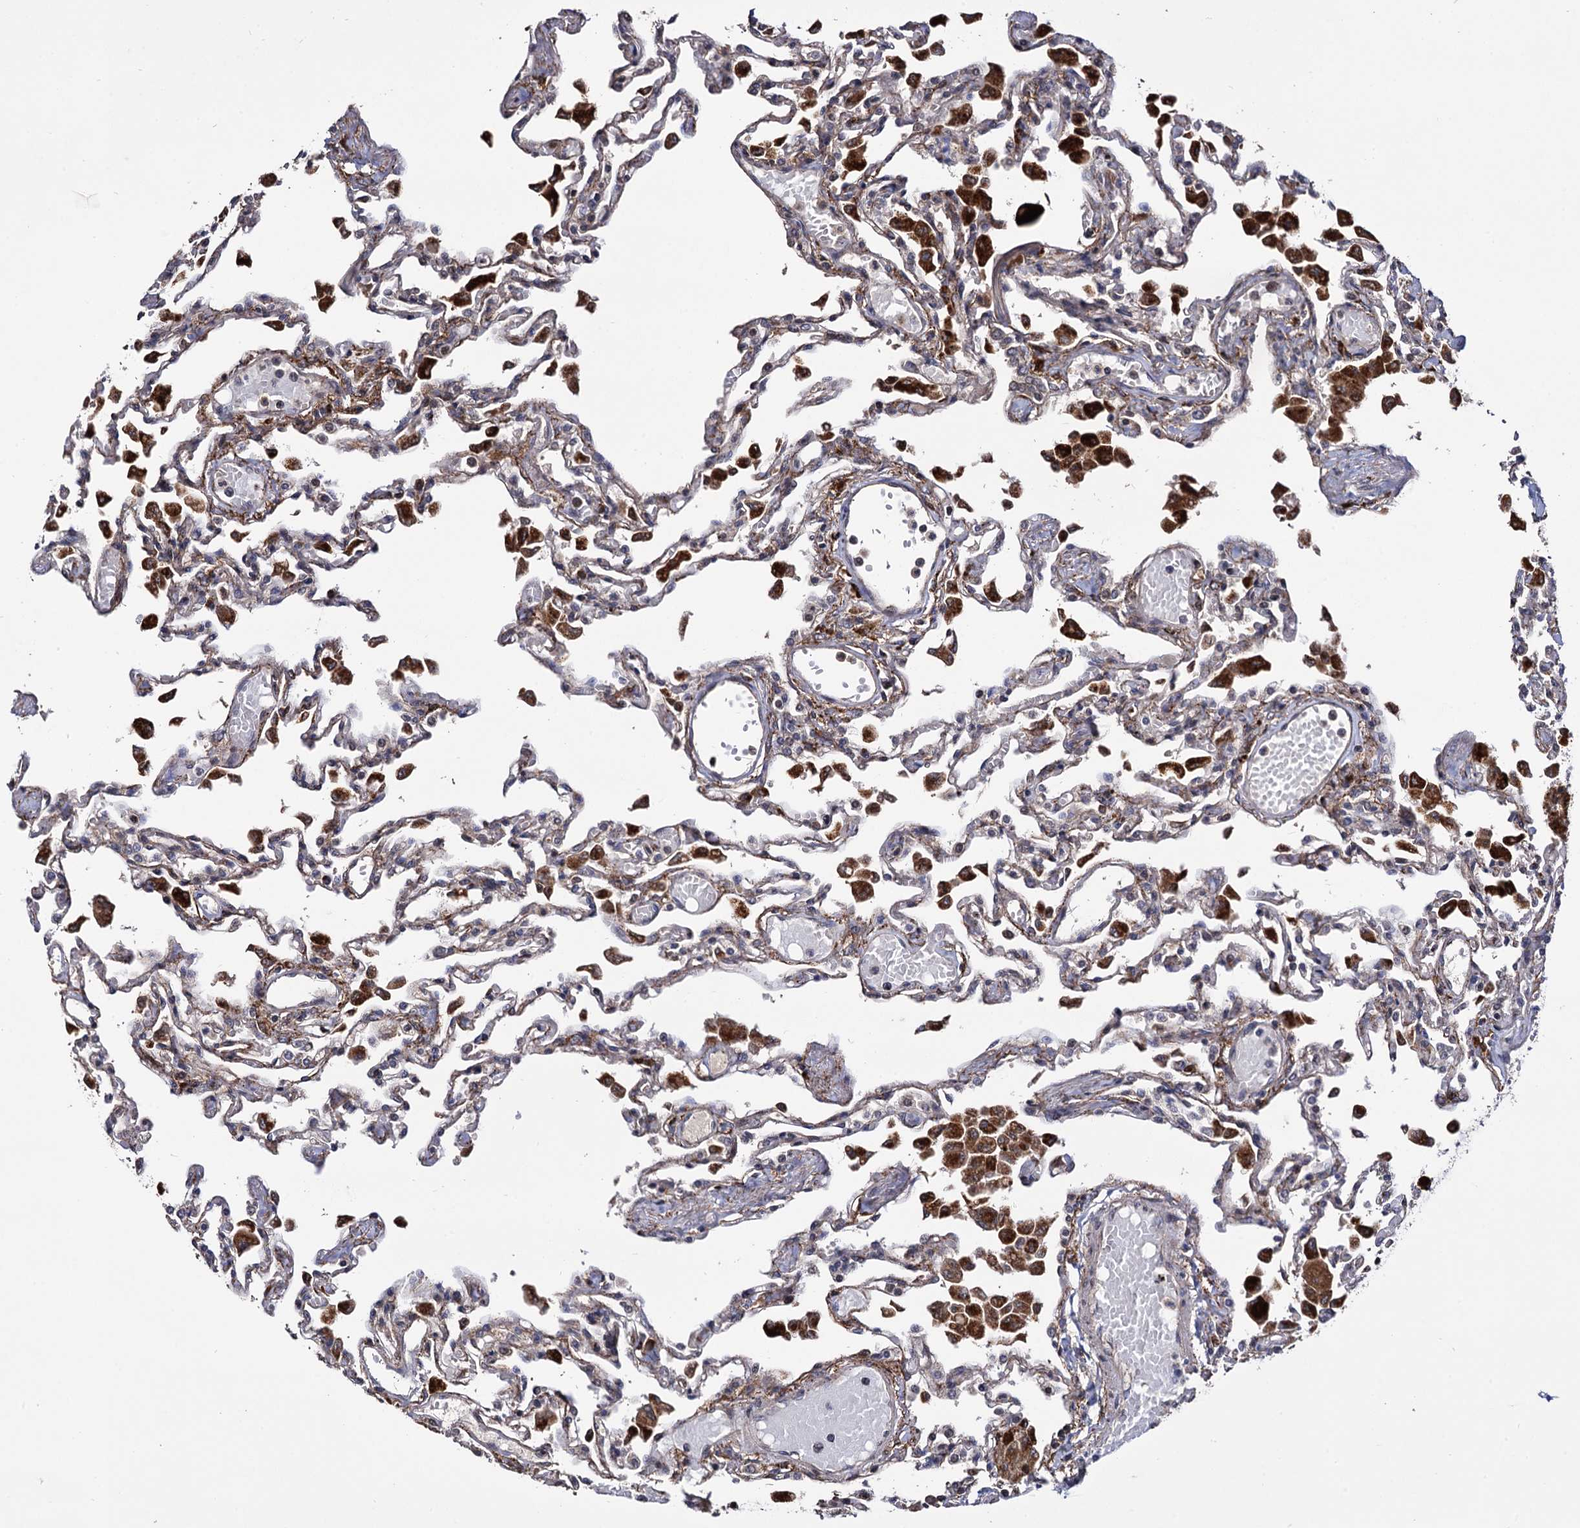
{"staining": {"intensity": "weak", "quantity": ">75%", "location": "cytoplasmic/membranous"}, "tissue": "lung", "cell_type": "Alveolar cells", "image_type": "normal", "snomed": [{"axis": "morphology", "description": "Normal tissue, NOS"}, {"axis": "topography", "description": "Bronchus"}, {"axis": "topography", "description": "Lung"}], "caption": "Protein expression analysis of benign human lung reveals weak cytoplasmic/membranous expression in approximately >75% of alveolar cells. The staining is performed using DAB (3,3'-diaminobenzidine) brown chromogen to label protein expression. The nuclei are counter-stained blue using hematoxylin.", "gene": "MICAL2", "patient": {"sex": "female", "age": 49}}